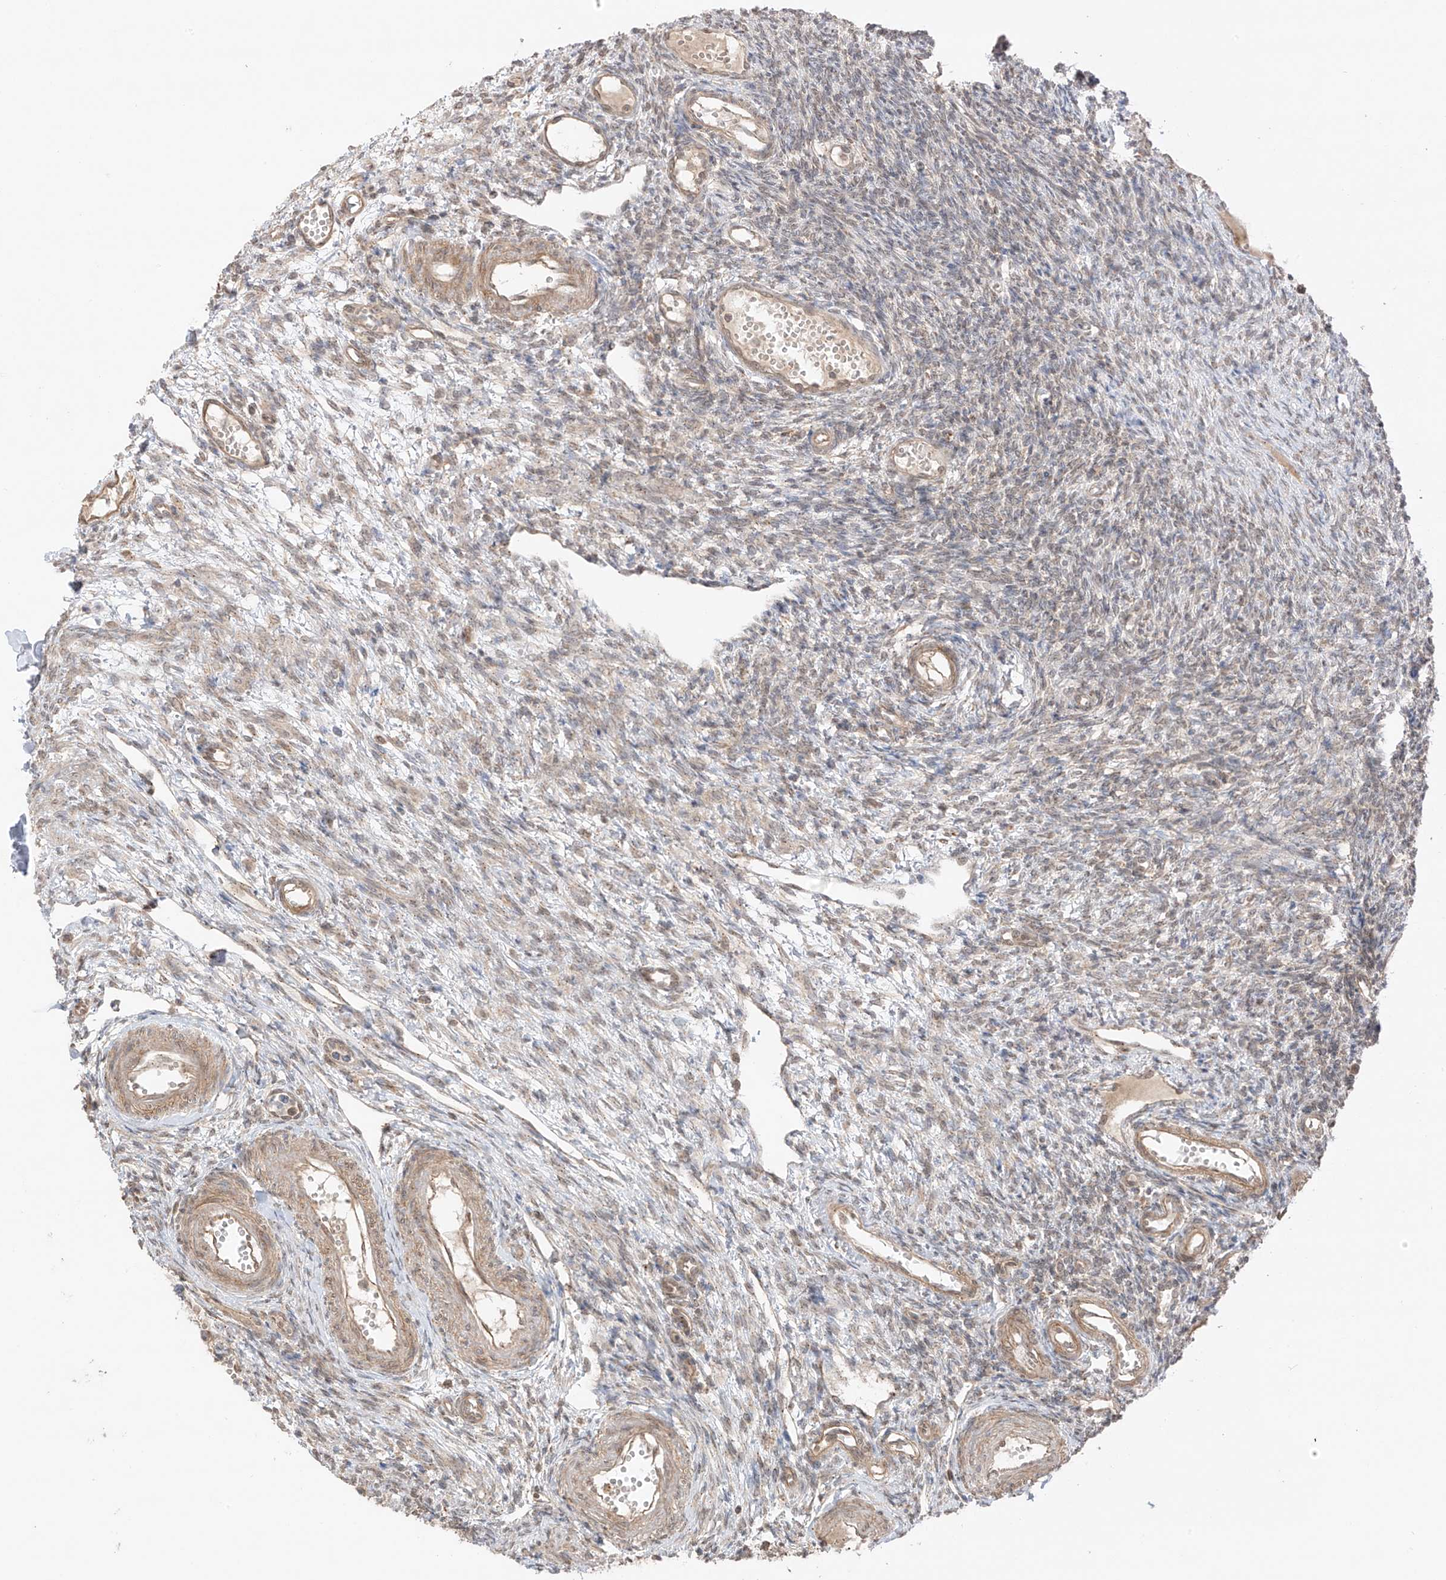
{"staining": {"intensity": "moderate", "quantity": ">75%", "location": "cytoplasmic/membranous"}, "tissue": "ovary", "cell_type": "Follicle cells", "image_type": "normal", "snomed": [{"axis": "morphology", "description": "Normal tissue, NOS"}, {"axis": "morphology", "description": "Cyst, NOS"}, {"axis": "topography", "description": "Ovary"}], "caption": "Human ovary stained for a protein (brown) shows moderate cytoplasmic/membranous positive expression in about >75% of follicle cells.", "gene": "N4BP3", "patient": {"sex": "female", "age": 33}}